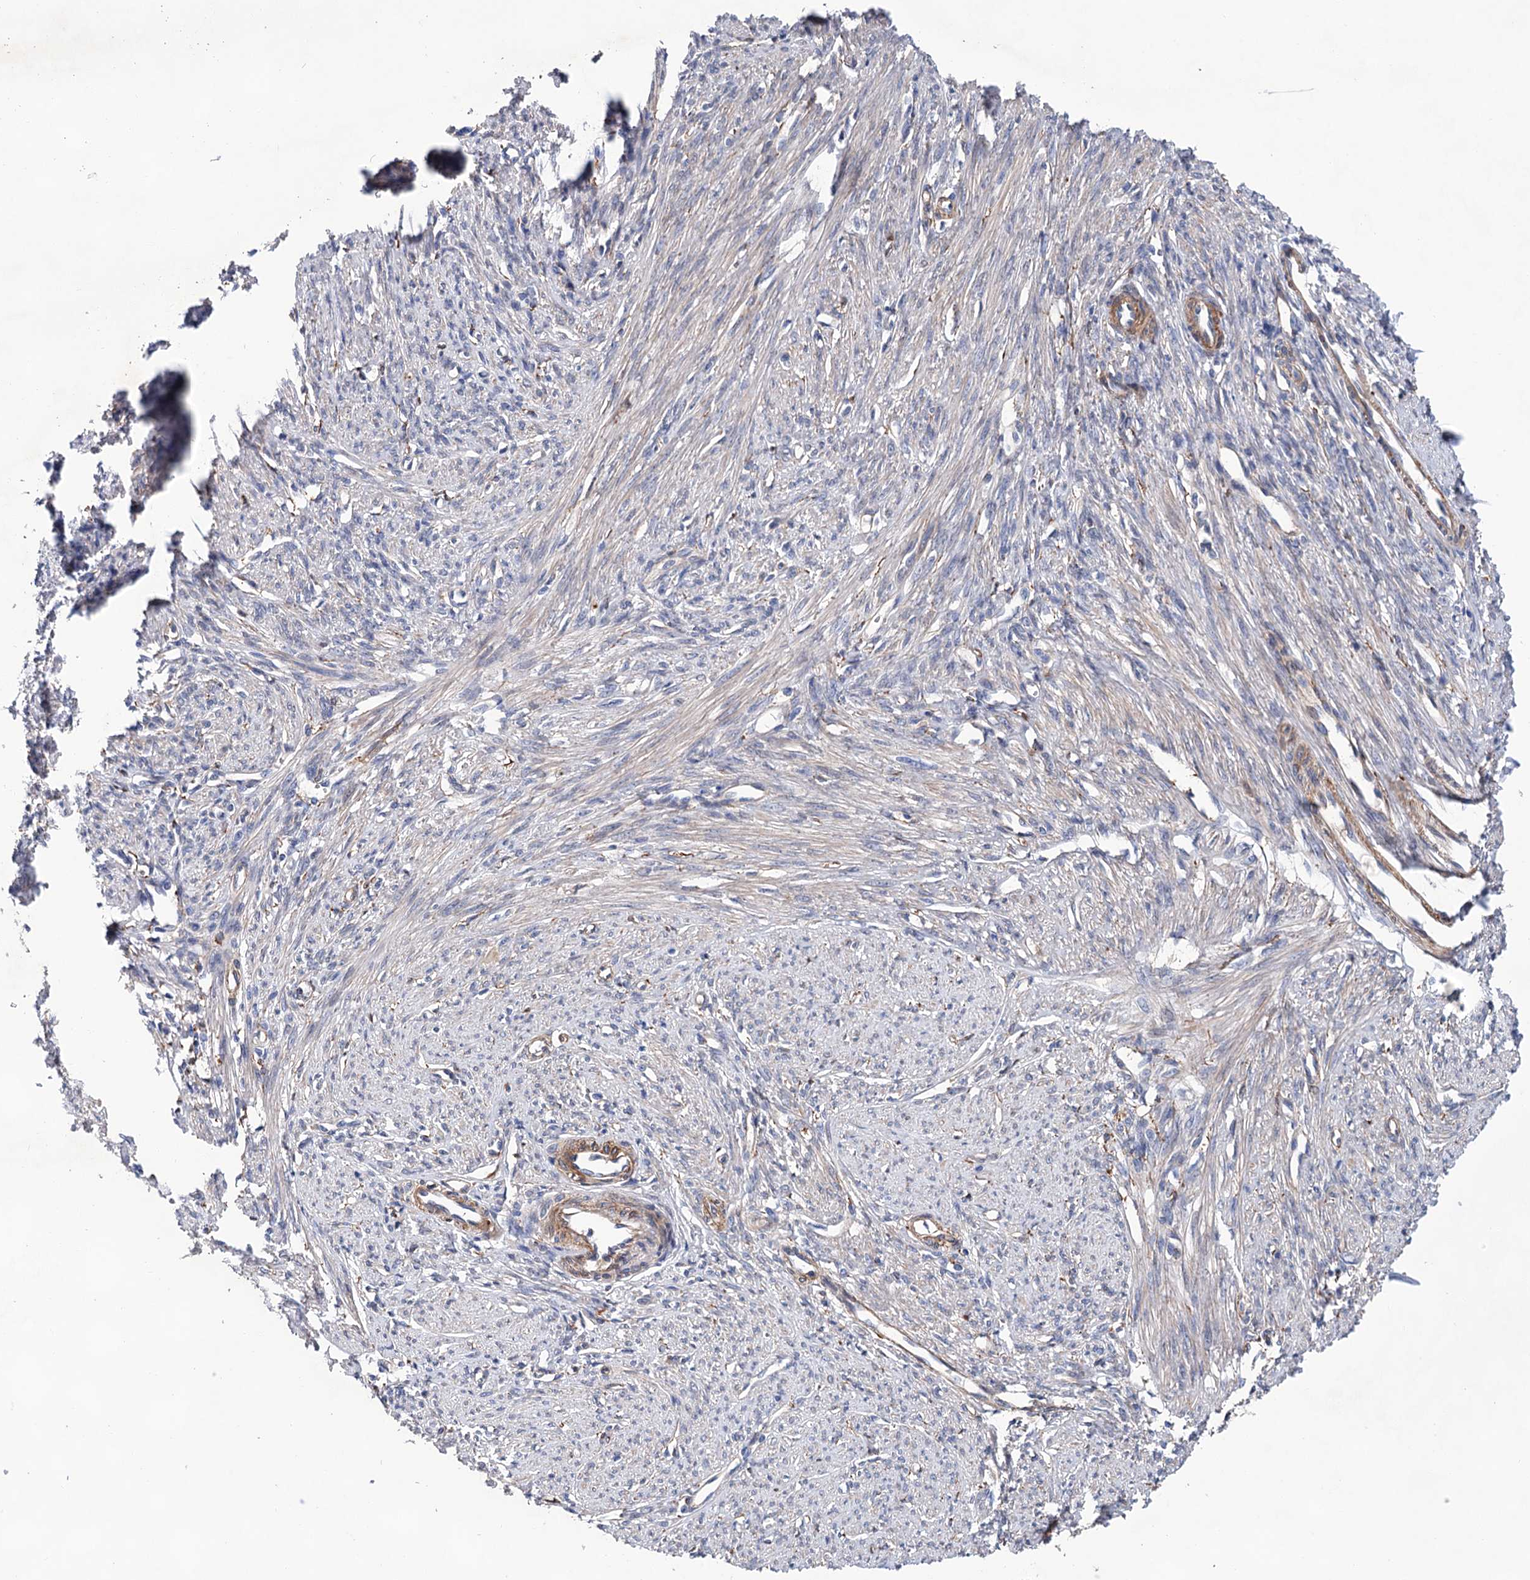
{"staining": {"intensity": "negative", "quantity": "none", "location": "none"}, "tissue": "smooth muscle", "cell_type": "Smooth muscle cells", "image_type": "normal", "snomed": [{"axis": "morphology", "description": "Normal tissue, NOS"}, {"axis": "topography", "description": "Smooth muscle"}, {"axis": "topography", "description": "Uterus"}], "caption": "Immunohistochemistry (IHC) of benign smooth muscle reveals no staining in smooth muscle cells.", "gene": "TMTC3", "patient": {"sex": "female", "age": 59}}